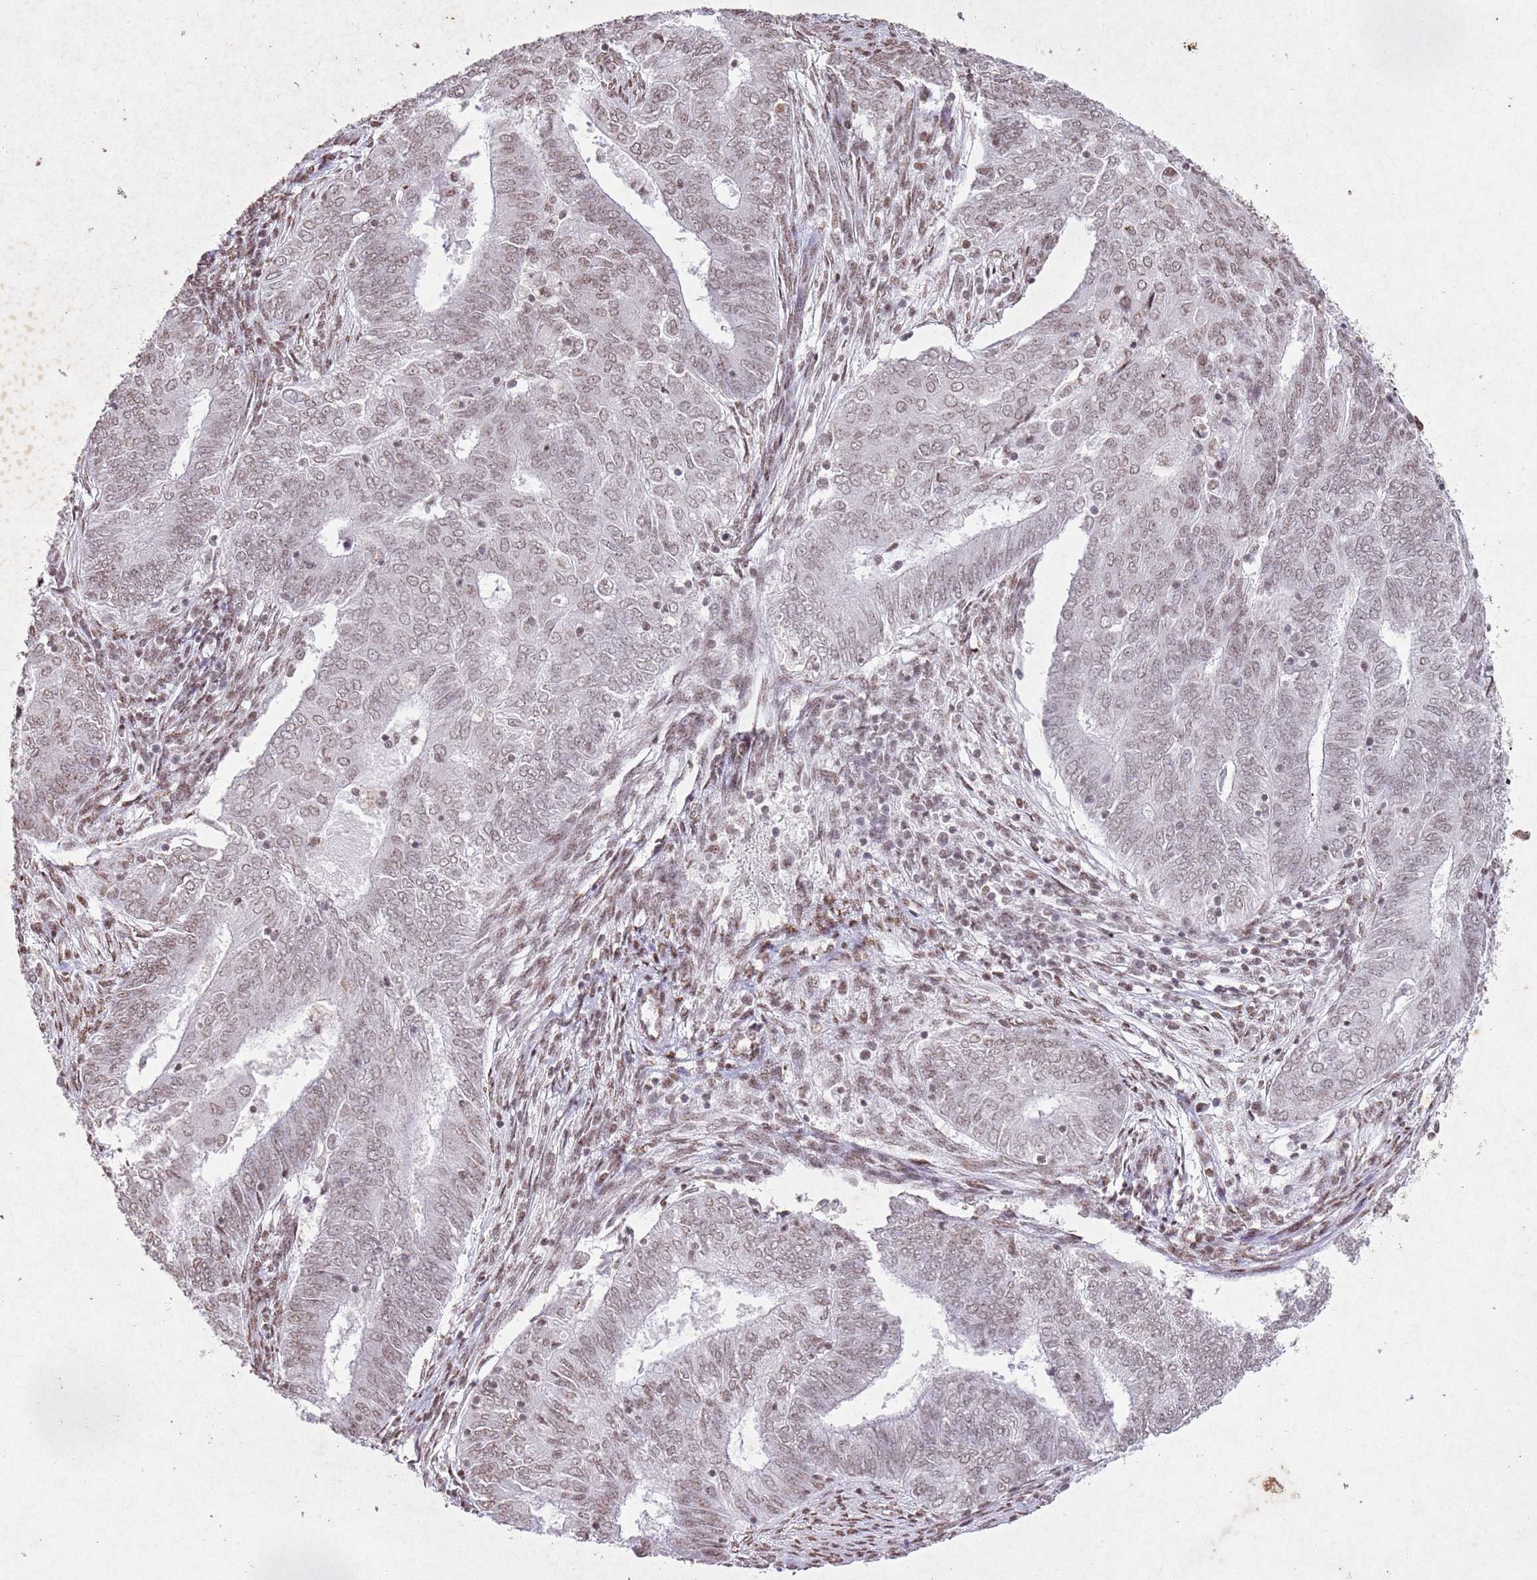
{"staining": {"intensity": "weak", "quantity": ">75%", "location": "nuclear"}, "tissue": "endometrial cancer", "cell_type": "Tumor cells", "image_type": "cancer", "snomed": [{"axis": "morphology", "description": "Adenocarcinoma, NOS"}, {"axis": "topography", "description": "Endometrium"}], "caption": "Endometrial cancer (adenocarcinoma) stained for a protein (brown) reveals weak nuclear positive positivity in approximately >75% of tumor cells.", "gene": "BMAL1", "patient": {"sex": "female", "age": 62}}